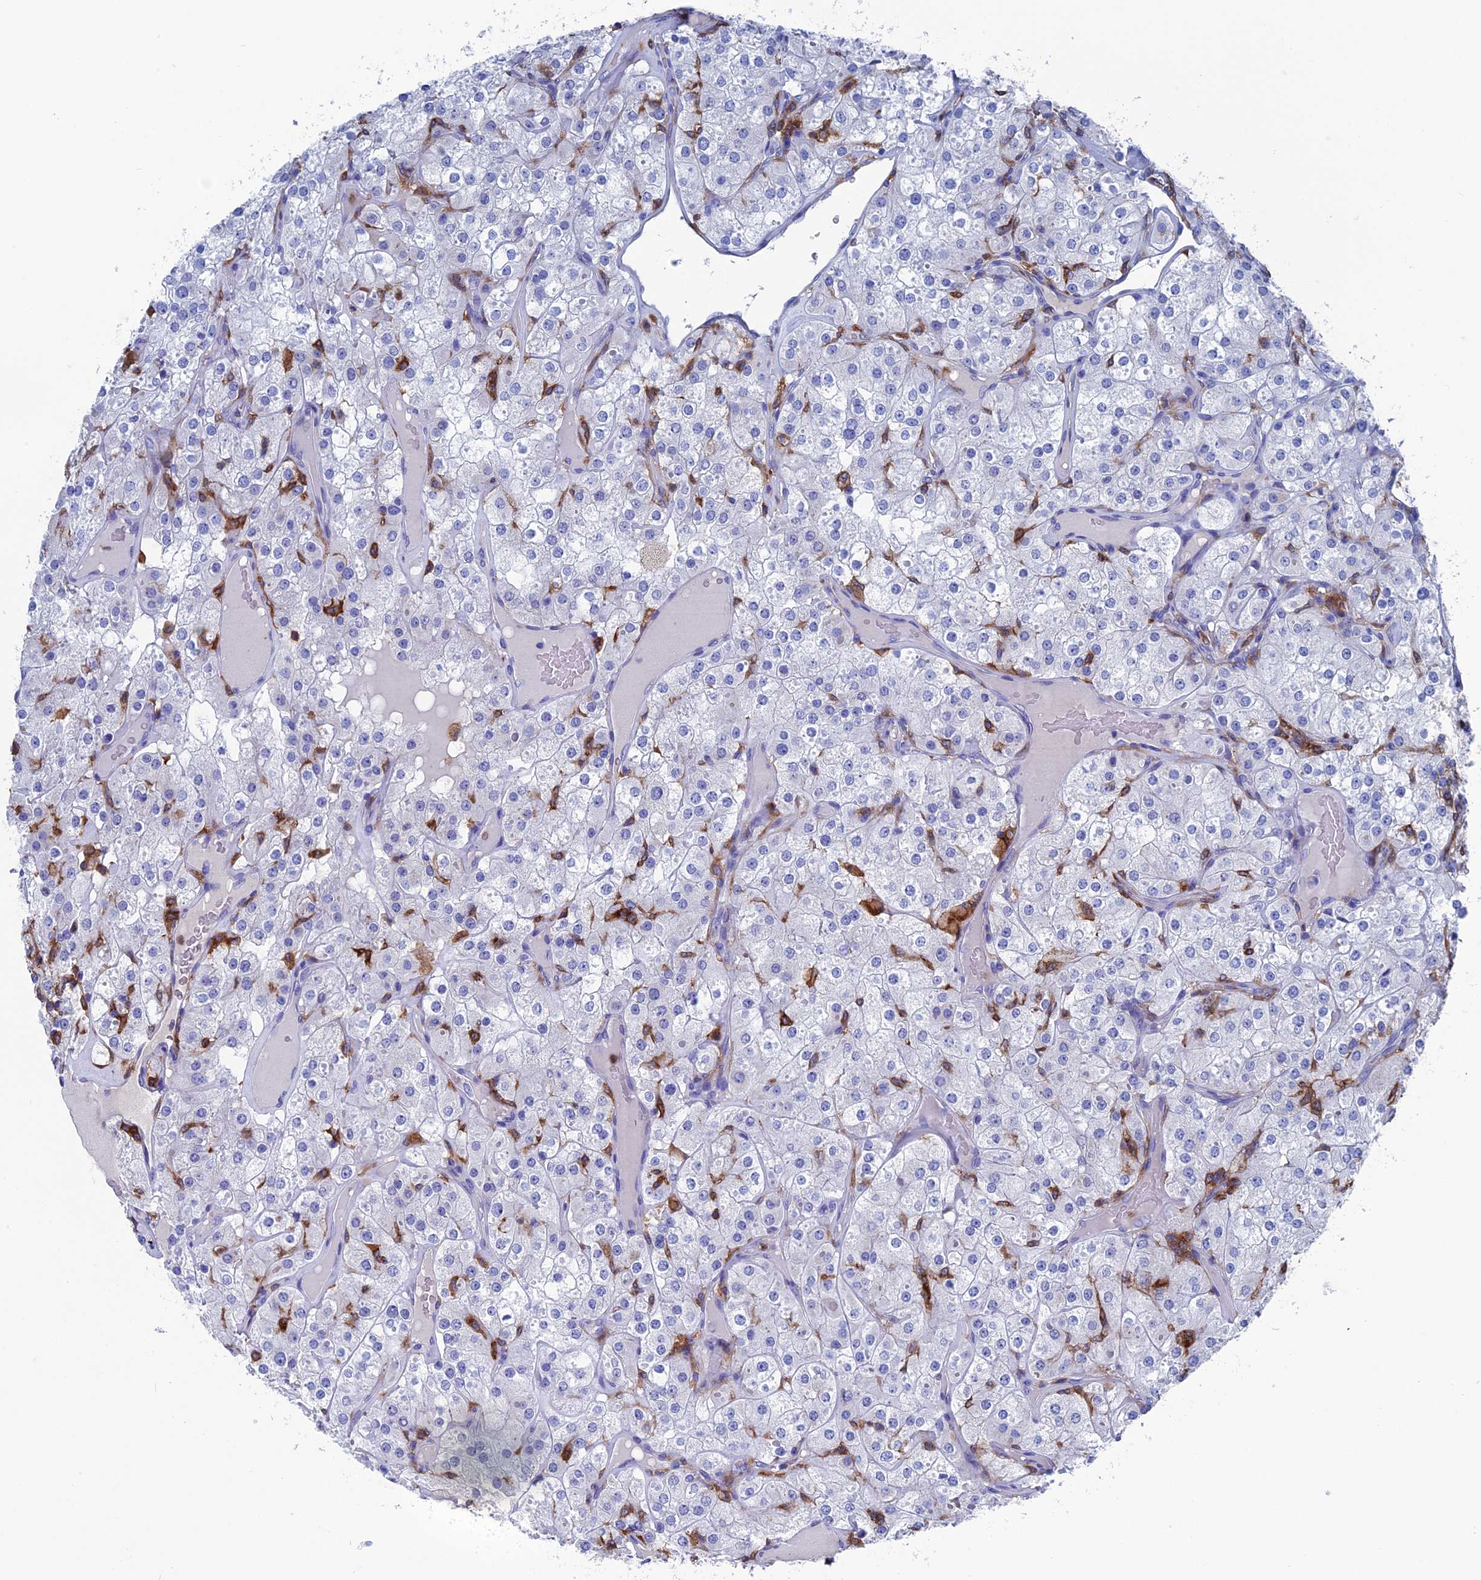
{"staining": {"intensity": "negative", "quantity": "none", "location": "none"}, "tissue": "renal cancer", "cell_type": "Tumor cells", "image_type": "cancer", "snomed": [{"axis": "morphology", "description": "Adenocarcinoma, NOS"}, {"axis": "topography", "description": "Kidney"}], "caption": "Protein analysis of adenocarcinoma (renal) demonstrates no significant expression in tumor cells.", "gene": "TYROBP", "patient": {"sex": "male", "age": 77}}